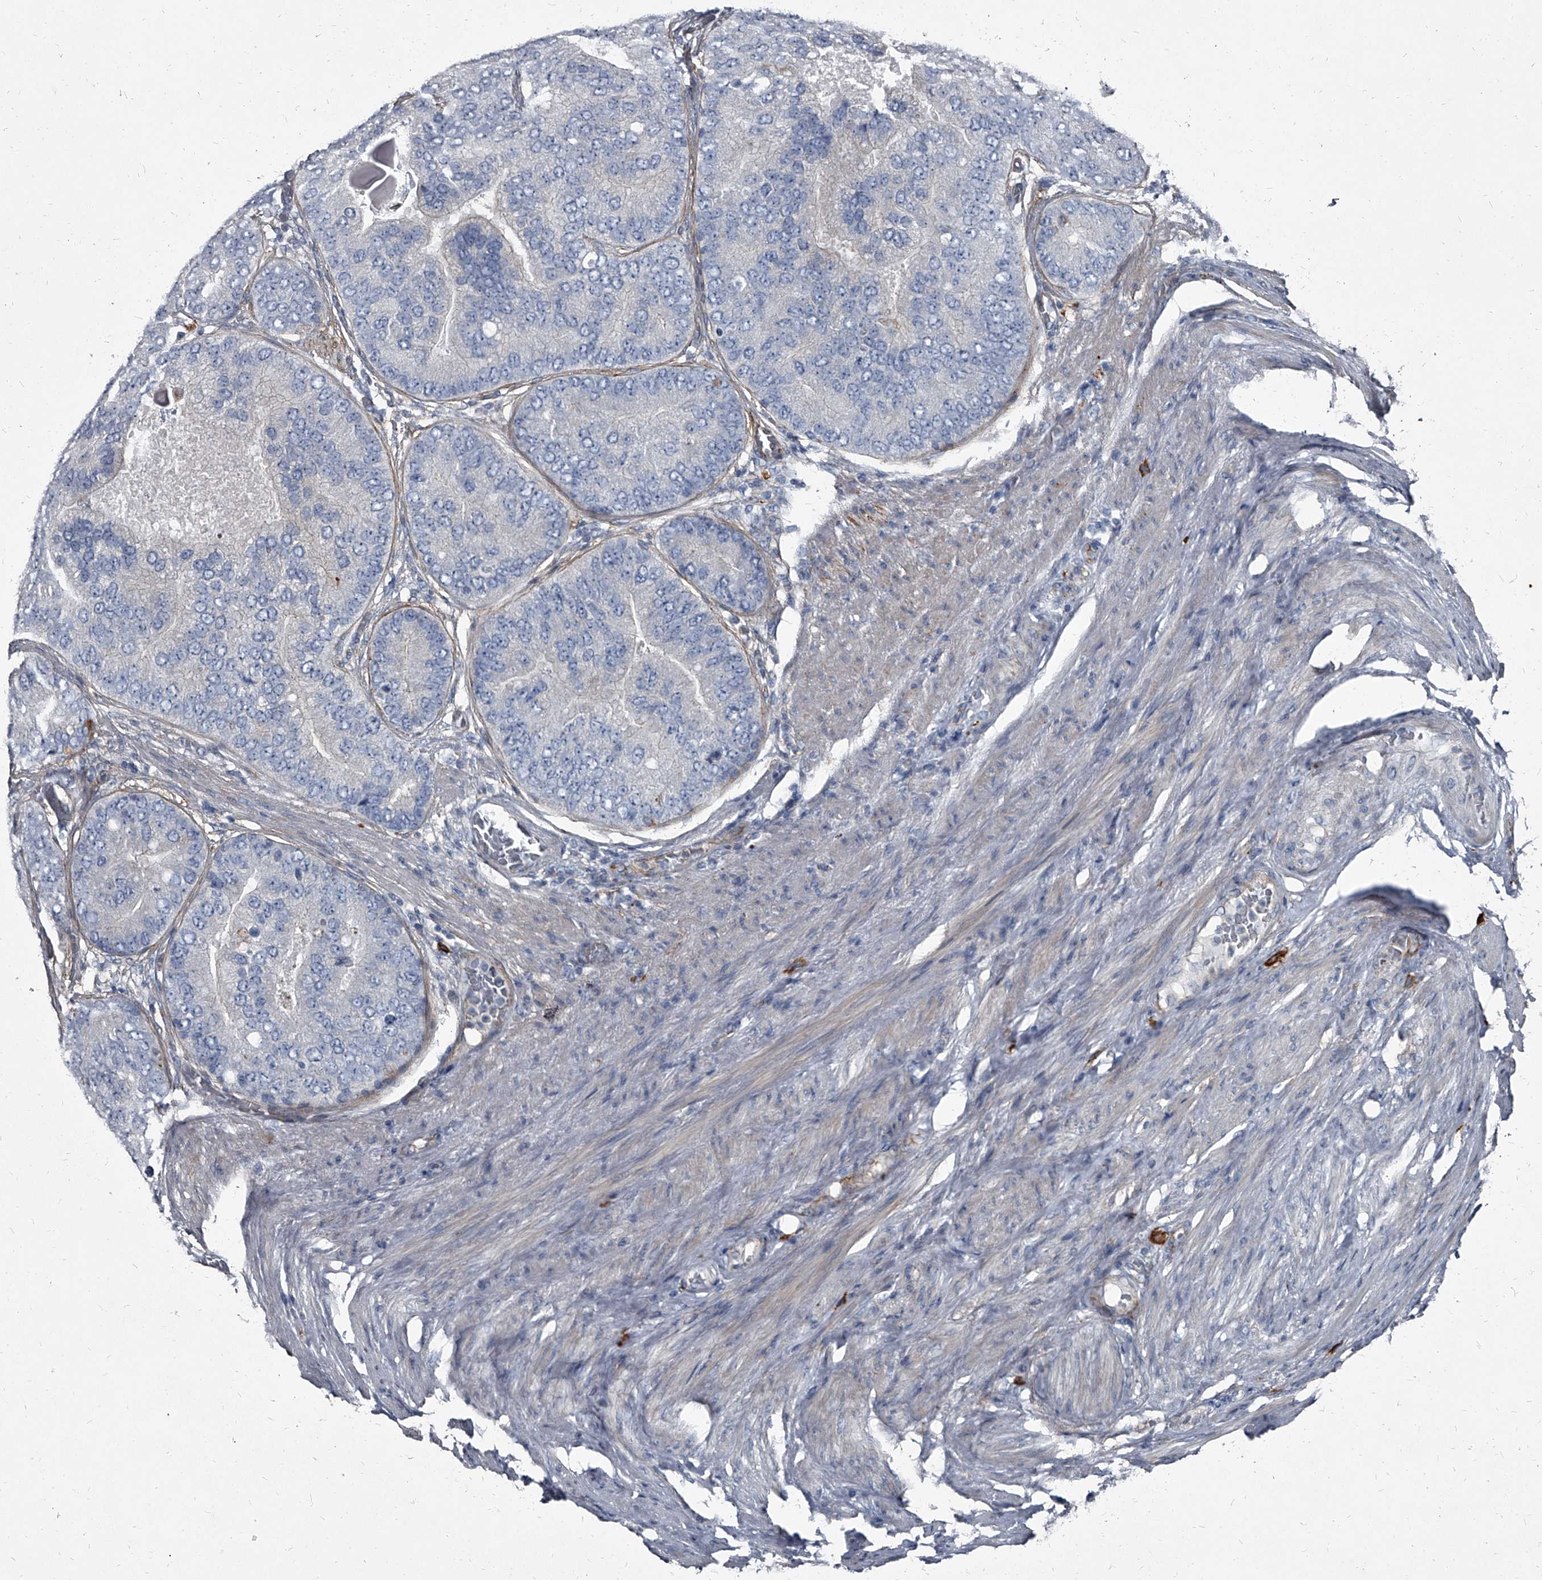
{"staining": {"intensity": "moderate", "quantity": "<25%", "location": "cytoplasmic/membranous"}, "tissue": "prostate cancer", "cell_type": "Tumor cells", "image_type": "cancer", "snomed": [{"axis": "morphology", "description": "Adenocarcinoma, High grade"}, {"axis": "topography", "description": "Prostate"}], "caption": "This image exhibits prostate cancer (adenocarcinoma (high-grade)) stained with immunohistochemistry to label a protein in brown. The cytoplasmic/membranous of tumor cells show moderate positivity for the protein. Nuclei are counter-stained blue.", "gene": "PGLYRP3", "patient": {"sex": "male", "age": 70}}